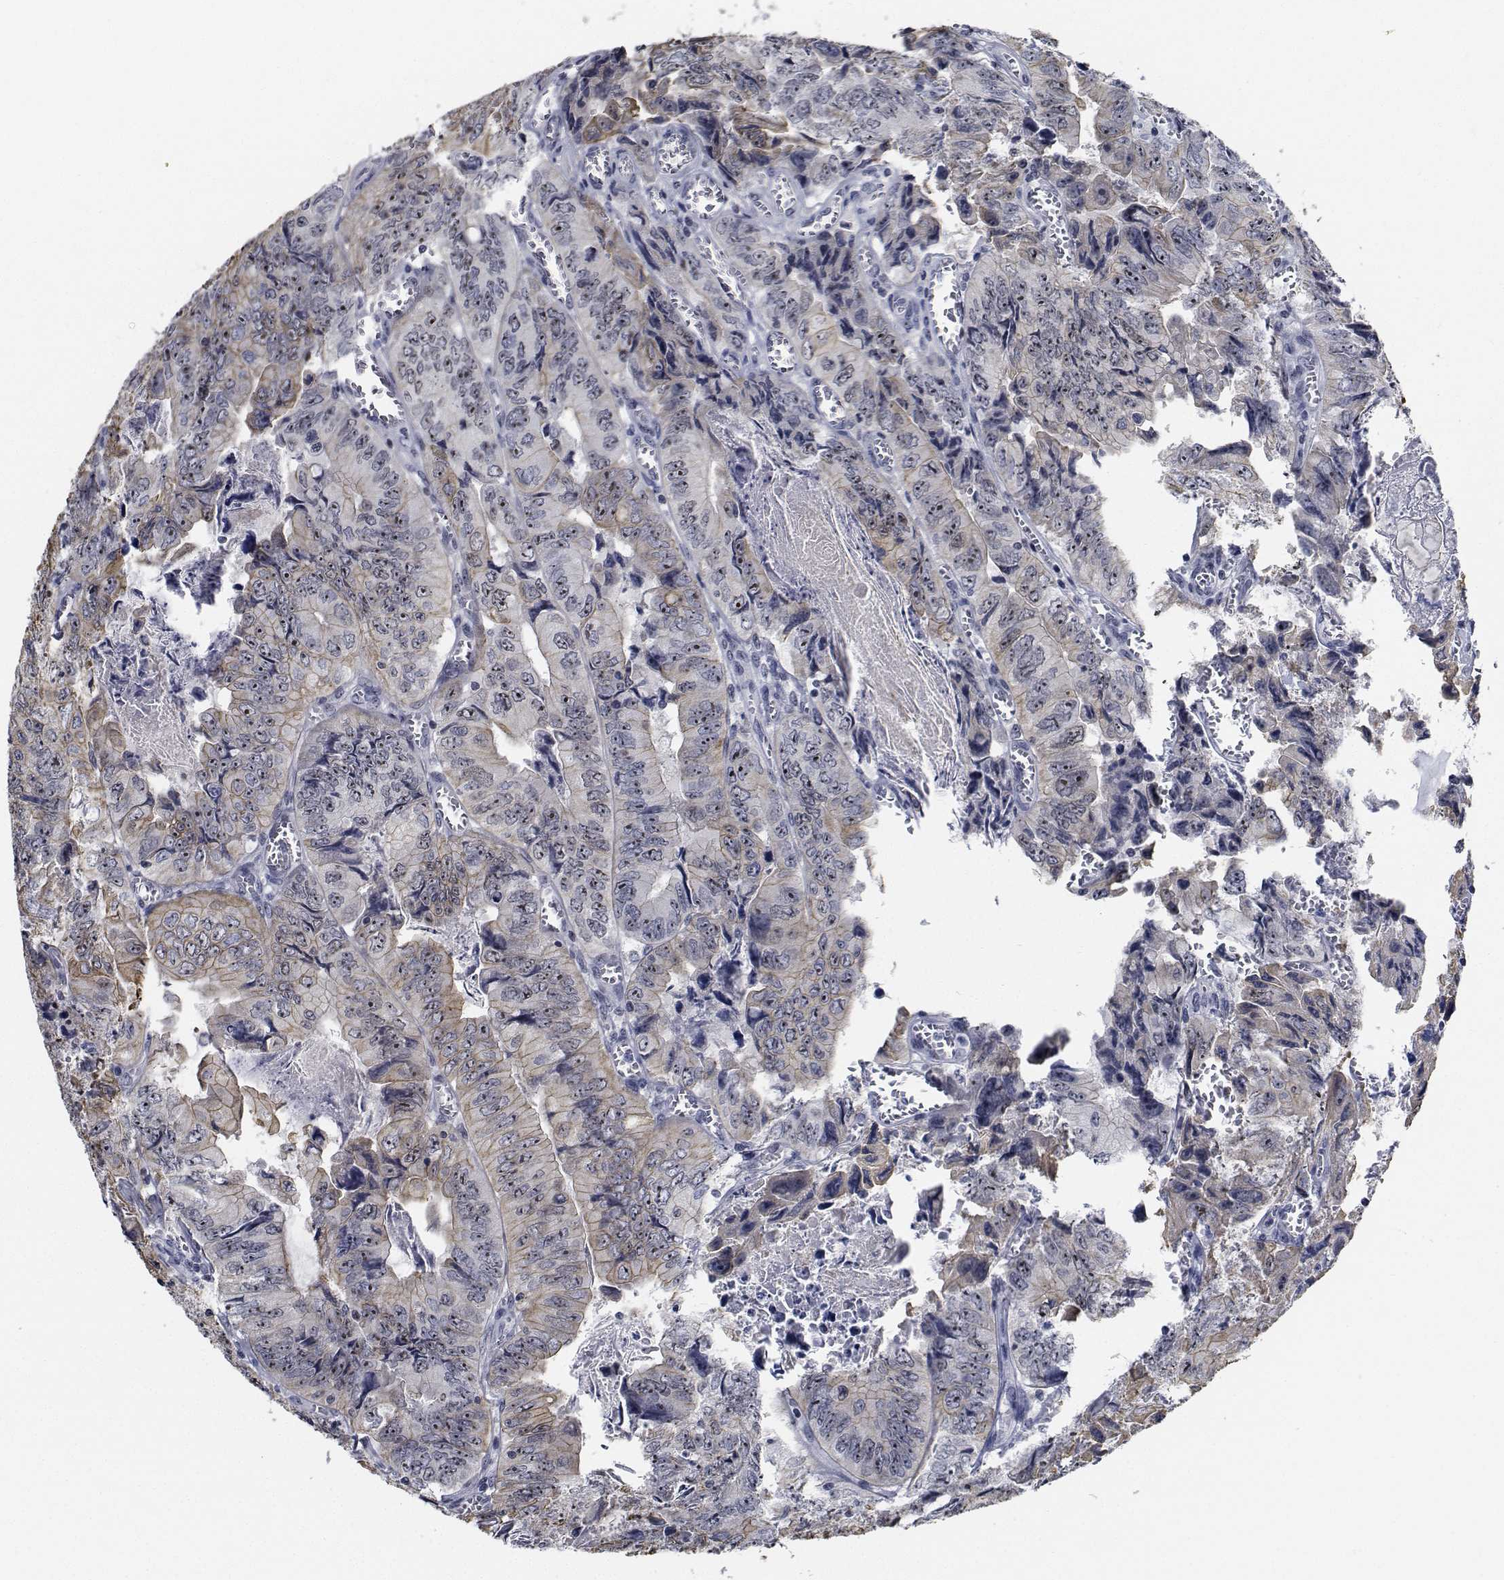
{"staining": {"intensity": "weak", "quantity": ">75%", "location": "nuclear"}, "tissue": "colorectal cancer", "cell_type": "Tumor cells", "image_type": "cancer", "snomed": [{"axis": "morphology", "description": "Adenocarcinoma, NOS"}, {"axis": "topography", "description": "Colon"}], "caption": "An immunohistochemistry (IHC) histopathology image of tumor tissue is shown. Protein staining in brown highlights weak nuclear positivity in colorectal cancer (adenocarcinoma) within tumor cells. (DAB (3,3'-diaminobenzidine) IHC, brown staining for protein, blue staining for nuclei).", "gene": "NVL", "patient": {"sex": "female", "age": 84}}